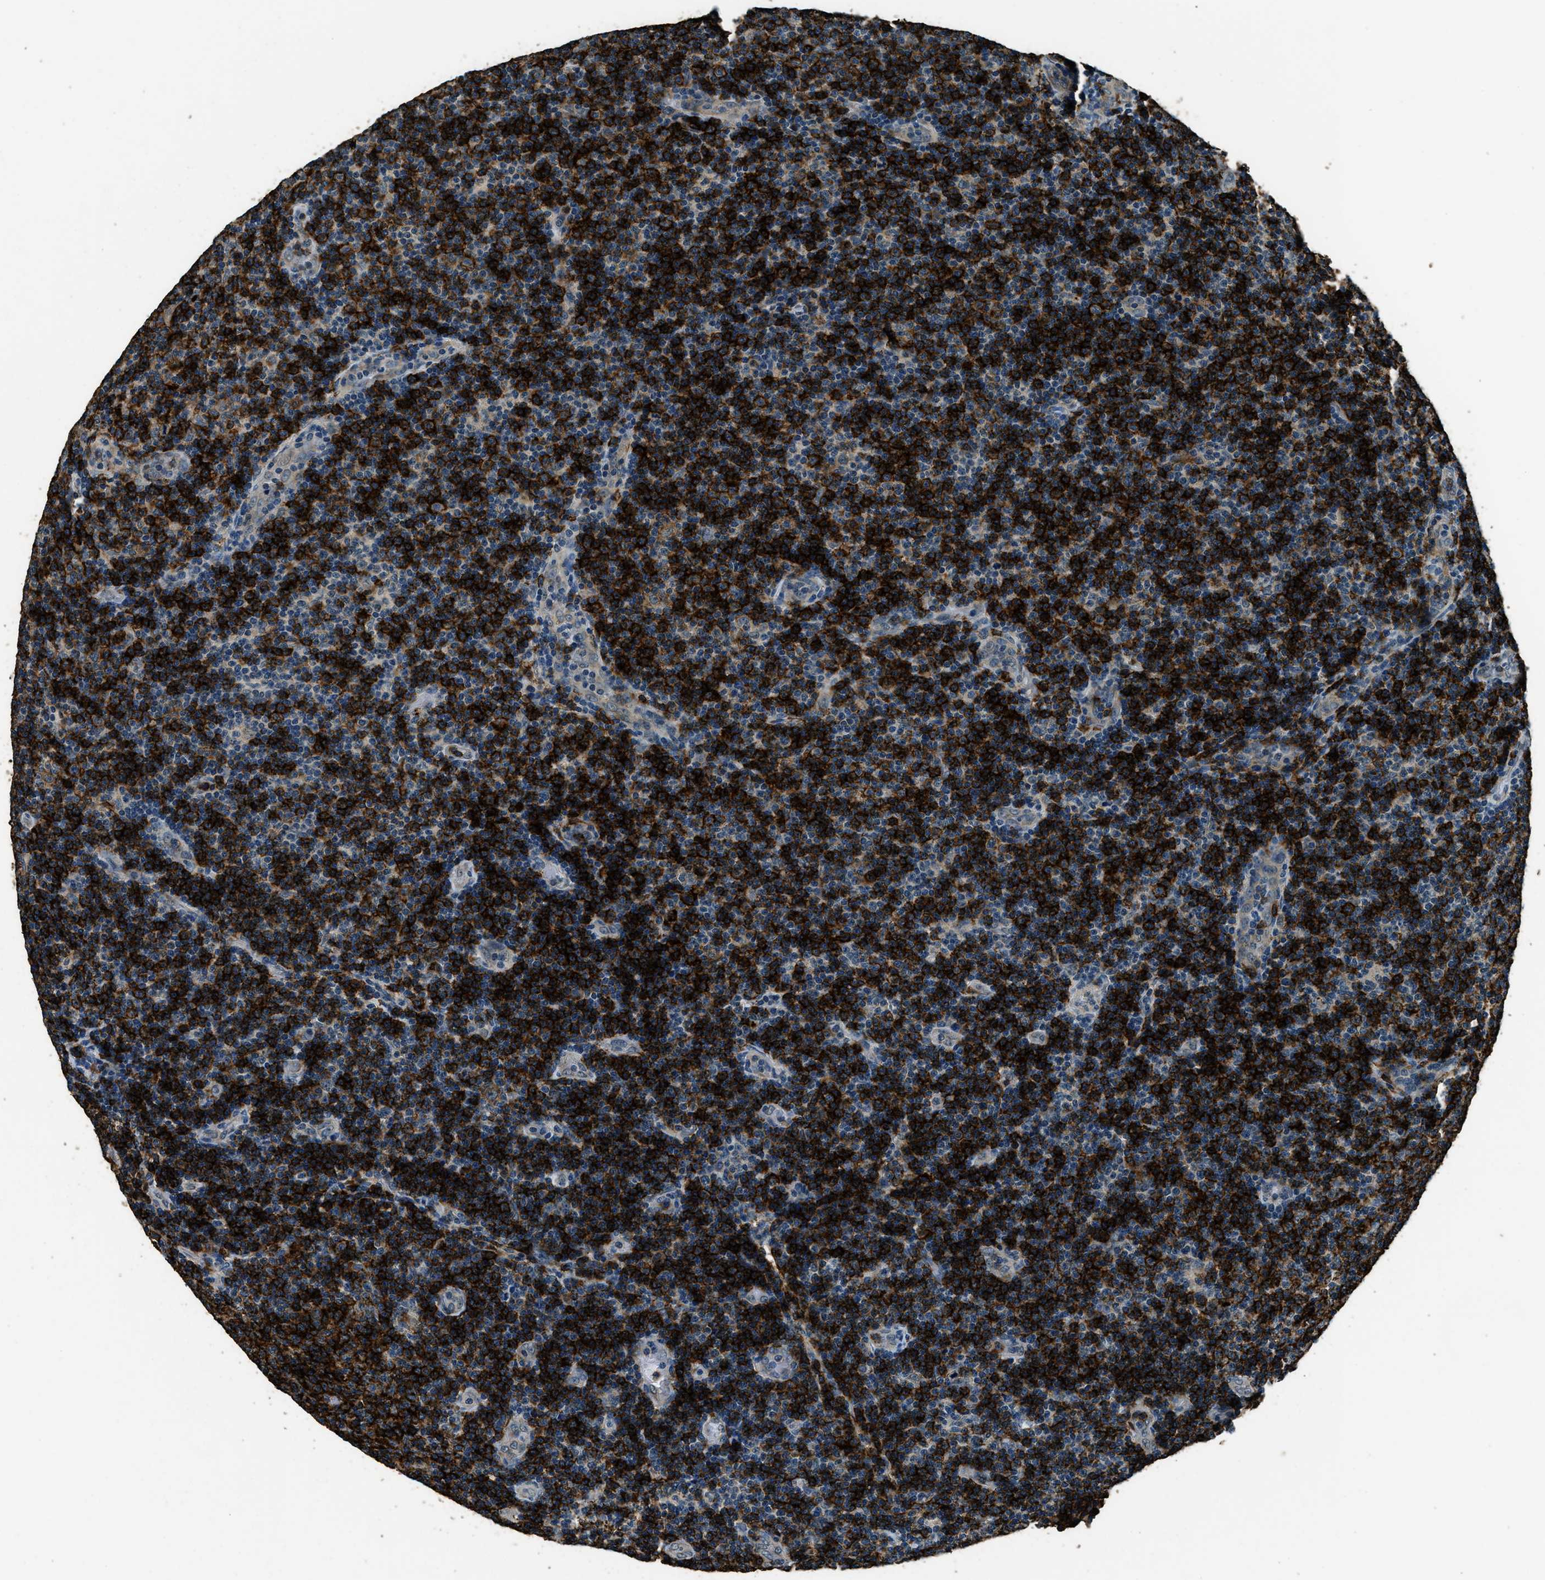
{"staining": {"intensity": "strong", "quantity": "25%-75%", "location": "cytoplasmic/membranous"}, "tissue": "lymphoma", "cell_type": "Tumor cells", "image_type": "cancer", "snomed": [{"axis": "morphology", "description": "Malignant lymphoma, non-Hodgkin's type, Low grade"}, {"axis": "topography", "description": "Lymph node"}], "caption": "DAB immunohistochemical staining of human low-grade malignant lymphoma, non-Hodgkin's type exhibits strong cytoplasmic/membranous protein expression in about 25%-75% of tumor cells. The protein of interest is shown in brown color, while the nuclei are stained blue.", "gene": "SALL3", "patient": {"sex": "male", "age": 83}}